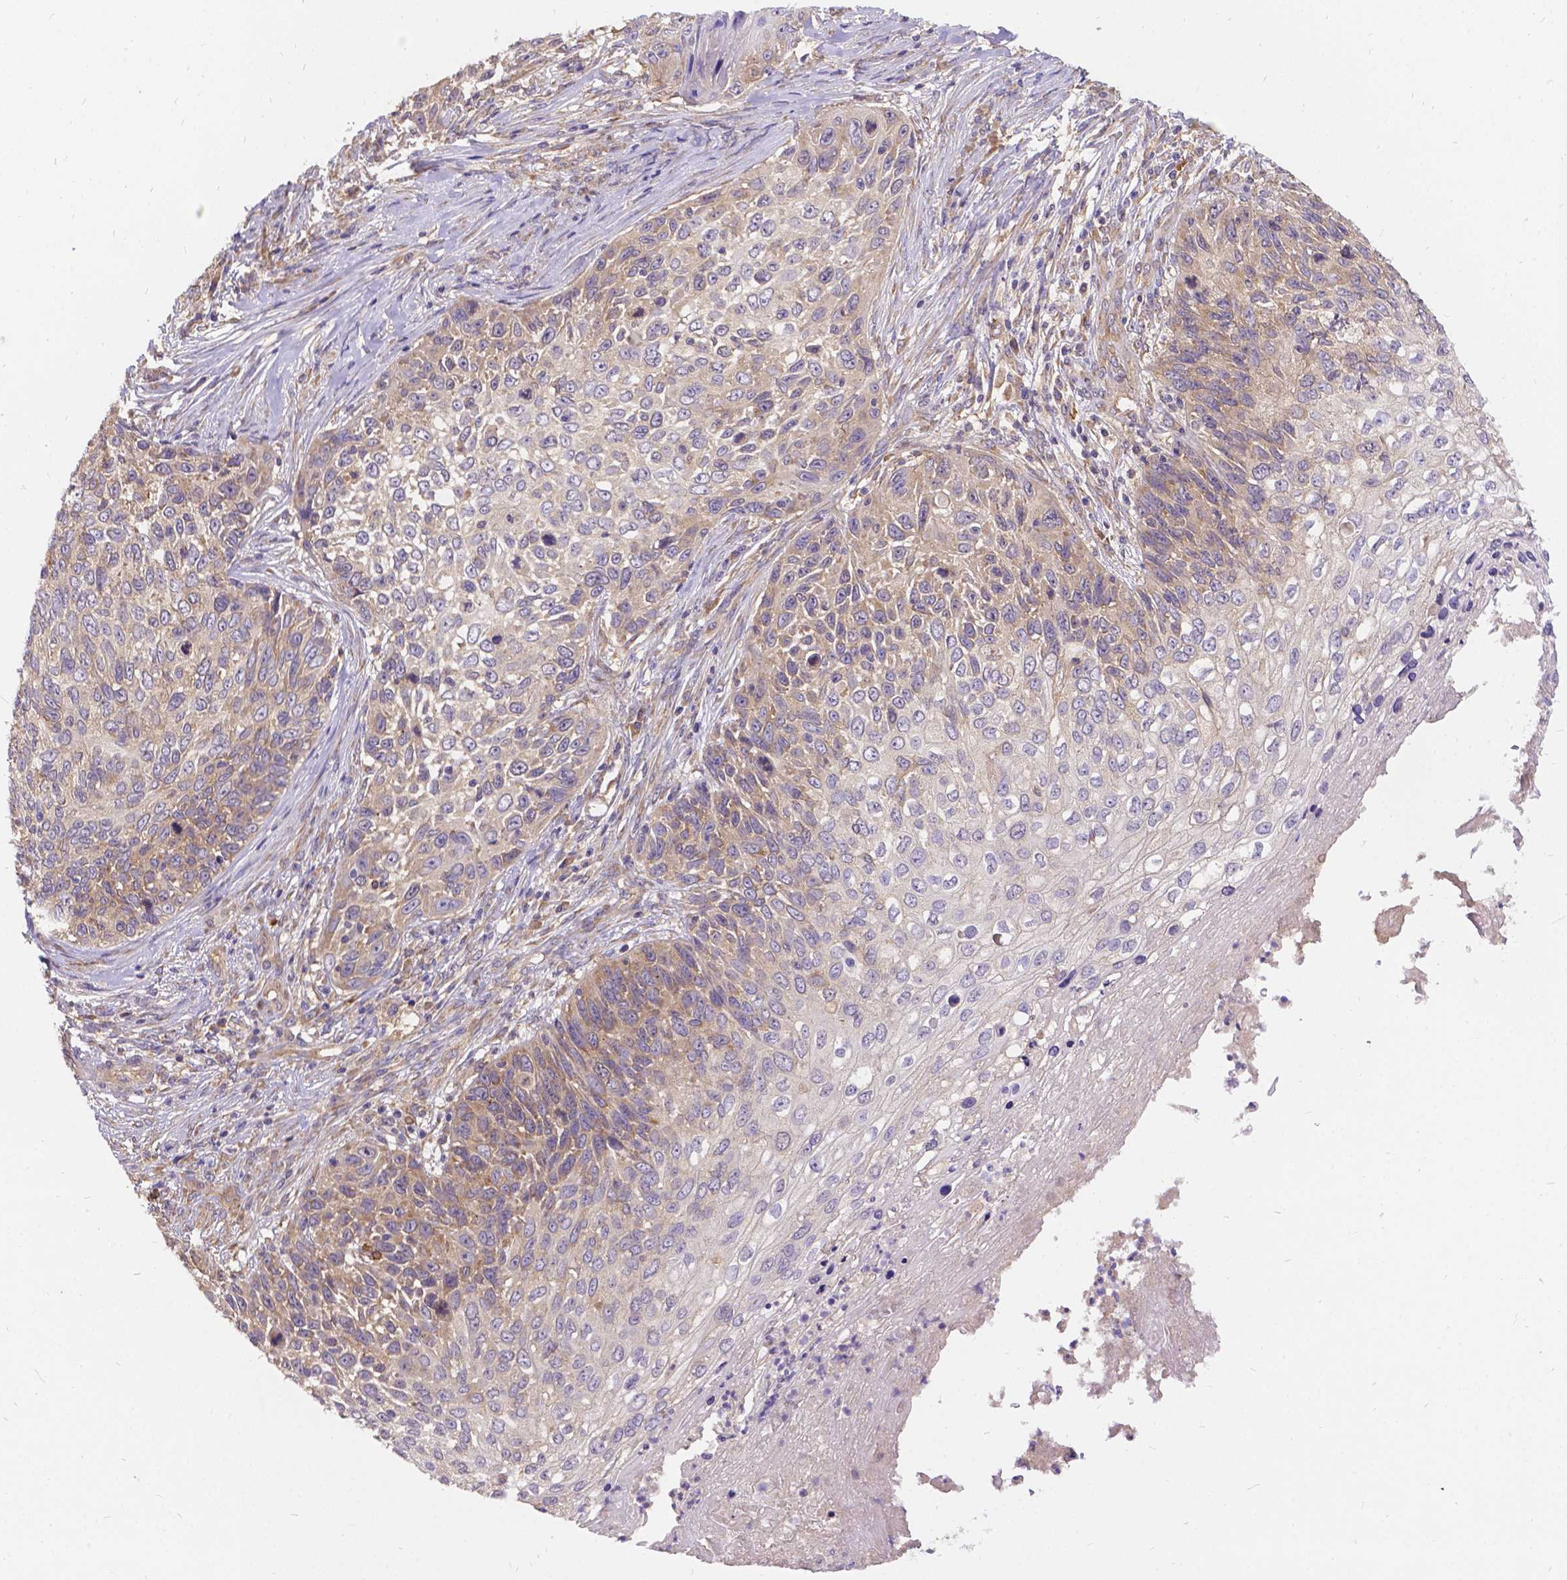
{"staining": {"intensity": "weak", "quantity": "25%-75%", "location": "cytoplasmic/membranous"}, "tissue": "skin cancer", "cell_type": "Tumor cells", "image_type": "cancer", "snomed": [{"axis": "morphology", "description": "Squamous cell carcinoma, NOS"}, {"axis": "topography", "description": "Skin"}], "caption": "Immunohistochemical staining of skin cancer displays weak cytoplasmic/membranous protein expression in approximately 25%-75% of tumor cells.", "gene": "DENND6A", "patient": {"sex": "male", "age": 92}}